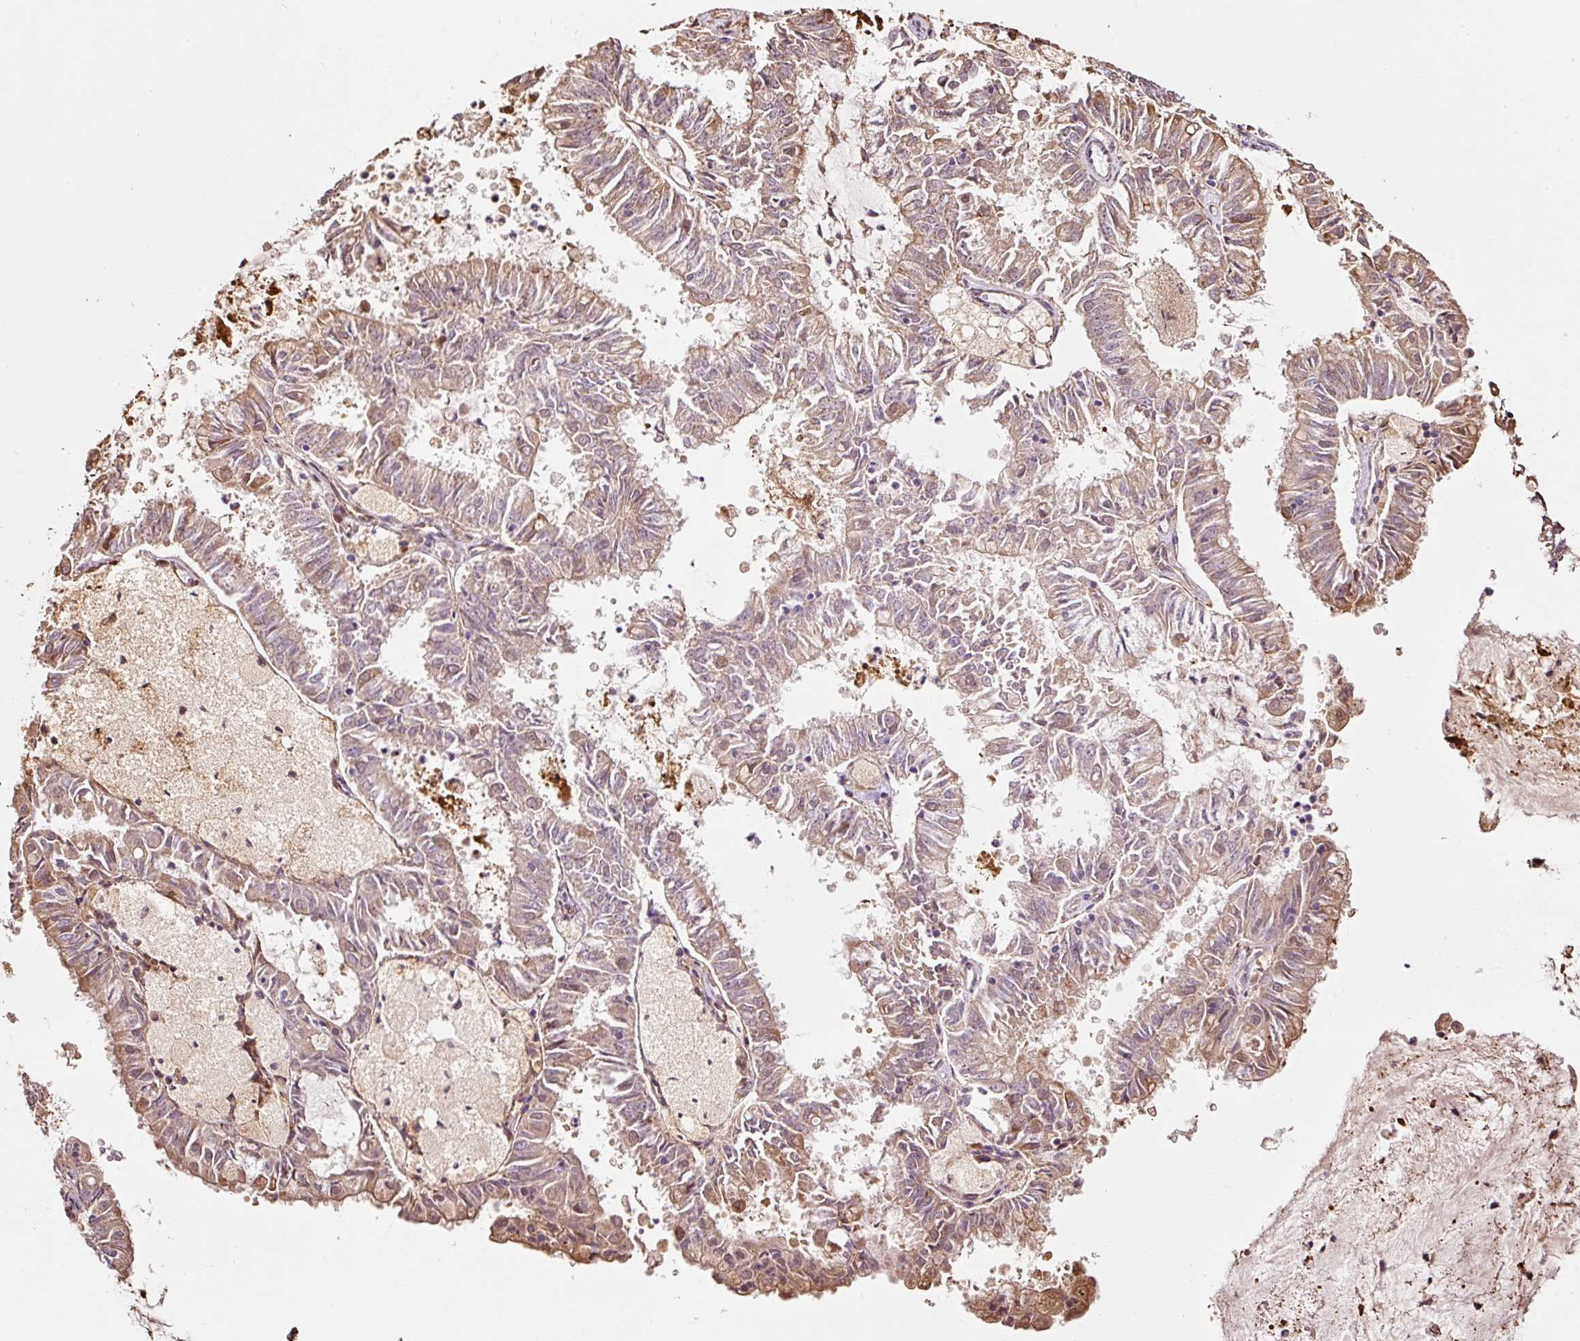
{"staining": {"intensity": "moderate", "quantity": "25%-75%", "location": "cytoplasmic/membranous"}, "tissue": "endometrial cancer", "cell_type": "Tumor cells", "image_type": "cancer", "snomed": [{"axis": "morphology", "description": "Adenocarcinoma, NOS"}, {"axis": "topography", "description": "Endometrium"}], "caption": "Brown immunohistochemical staining in endometrial cancer reveals moderate cytoplasmic/membranous expression in about 25%-75% of tumor cells.", "gene": "ETF1", "patient": {"sex": "female", "age": 57}}